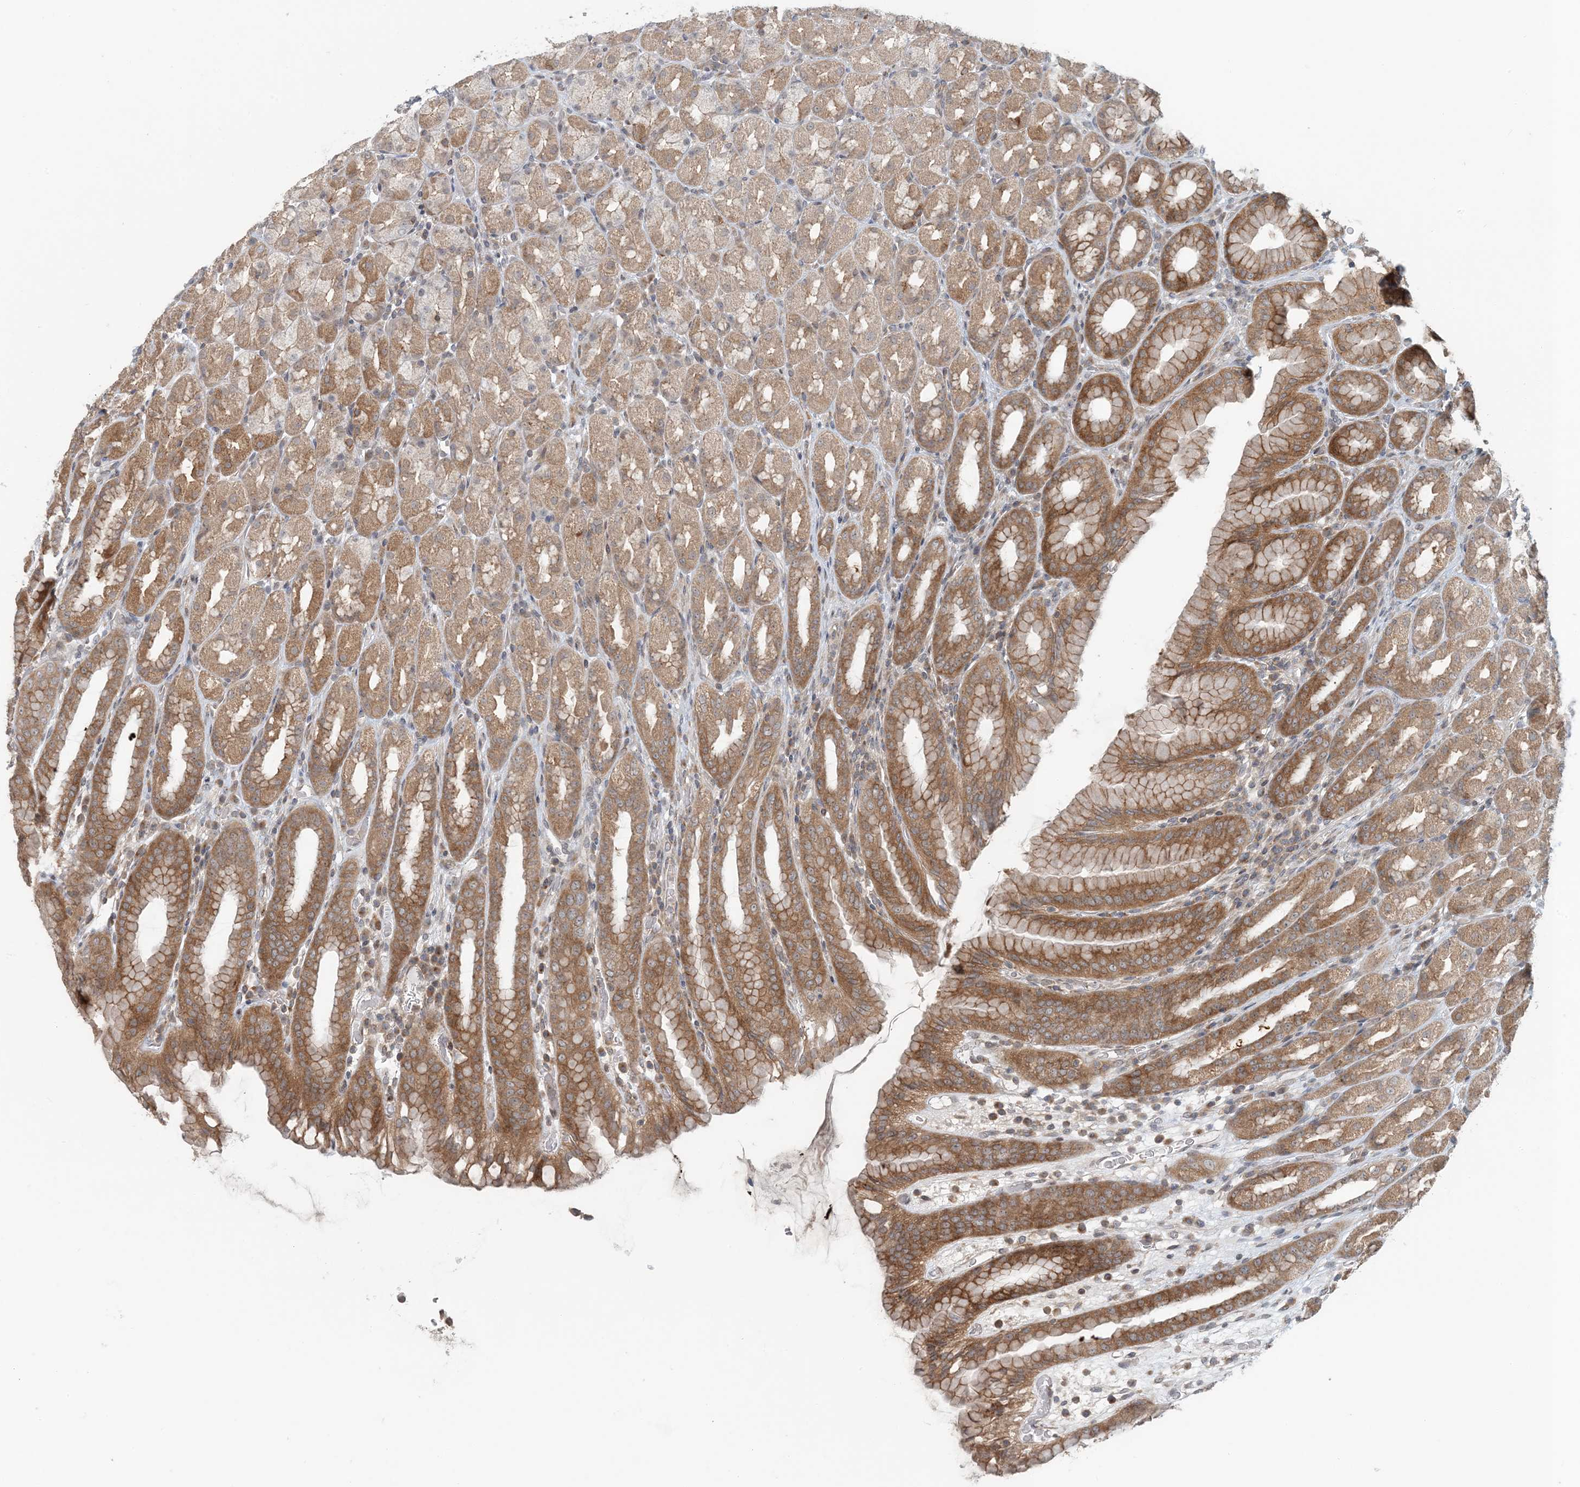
{"staining": {"intensity": "moderate", "quantity": ">75%", "location": "cytoplasmic/membranous"}, "tissue": "stomach", "cell_type": "Glandular cells", "image_type": "normal", "snomed": [{"axis": "morphology", "description": "Normal tissue, NOS"}, {"axis": "topography", "description": "Stomach, upper"}], "caption": "This is a histology image of IHC staining of normal stomach, which shows moderate expression in the cytoplasmic/membranous of glandular cells.", "gene": "ATP13A2", "patient": {"sex": "male", "age": 68}}